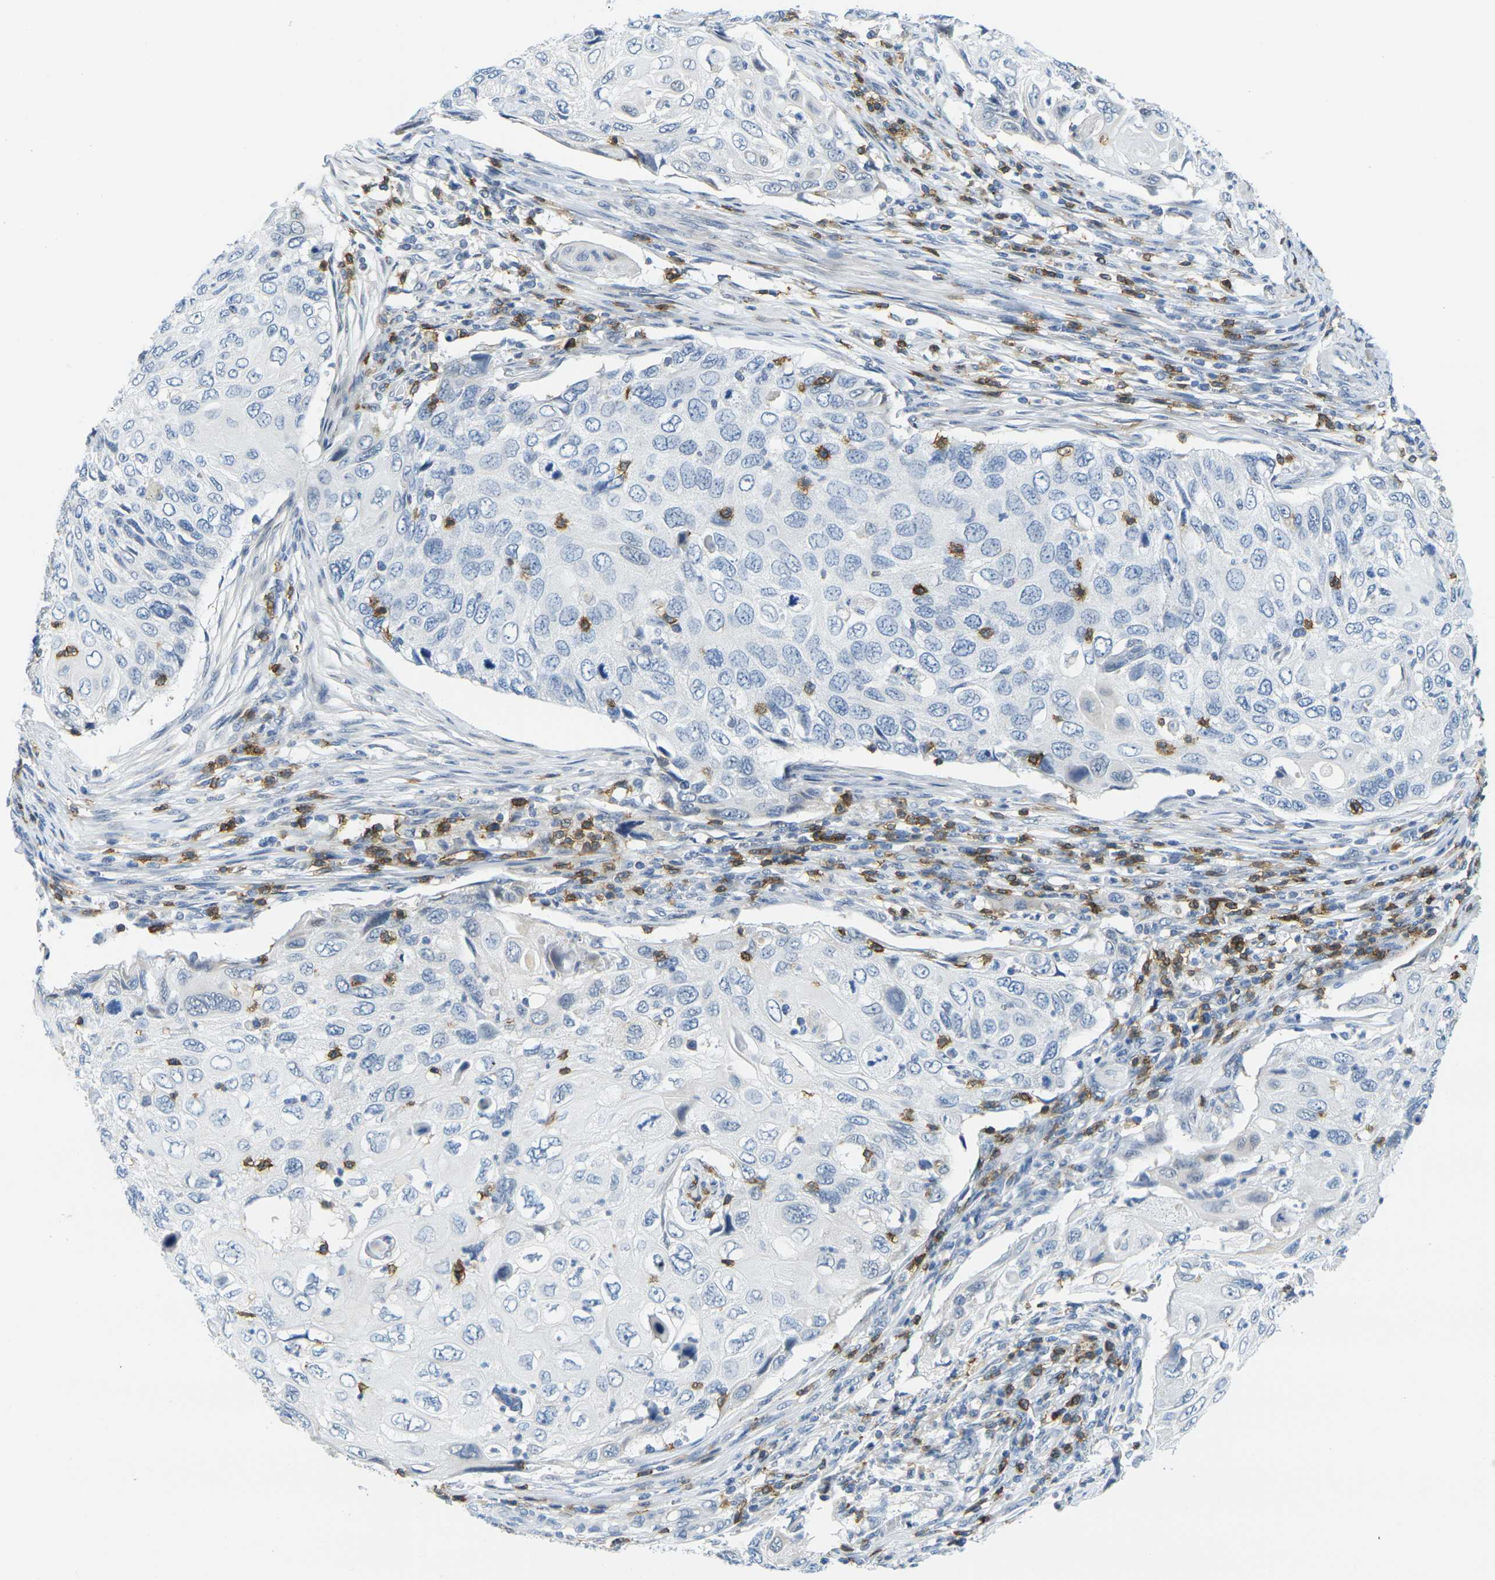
{"staining": {"intensity": "negative", "quantity": "none", "location": "none"}, "tissue": "cervical cancer", "cell_type": "Tumor cells", "image_type": "cancer", "snomed": [{"axis": "morphology", "description": "Squamous cell carcinoma, NOS"}, {"axis": "topography", "description": "Cervix"}], "caption": "This is an IHC photomicrograph of squamous cell carcinoma (cervical). There is no positivity in tumor cells.", "gene": "CD3D", "patient": {"sex": "female", "age": 70}}